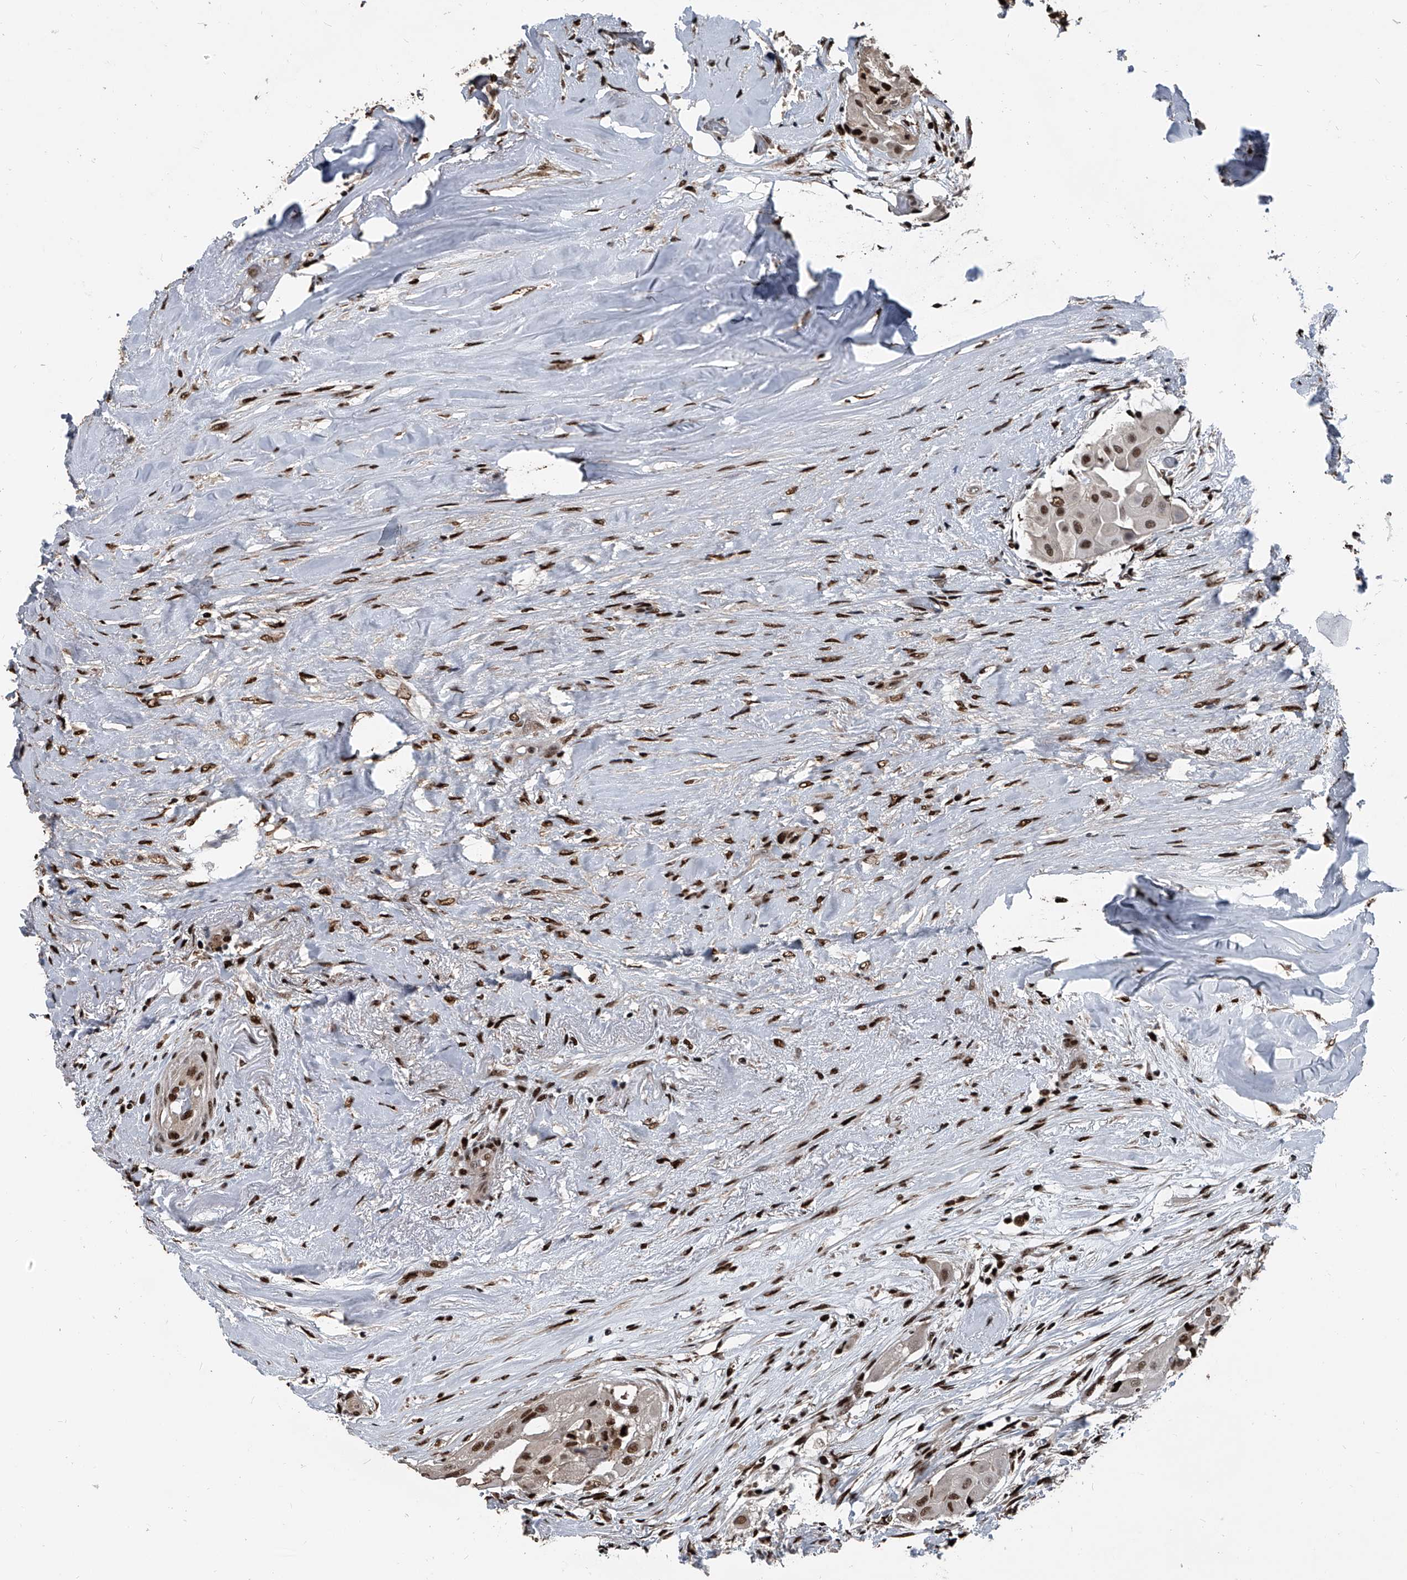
{"staining": {"intensity": "strong", "quantity": ">75%", "location": "nuclear"}, "tissue": "thyroid cancer", "cell_type": "Tumor cells", "image_type": "cancer", "snomed": [{"axis": "morphology", "description": "Papillary adenocarcinoma, NOS"}, {"axis": "topography", "description": "Thyroid gland"}], "caption": "Thyroid cancer stained with immunohistochemistry exhibits strong nuclear positivity in about >75% of tumor cells.", "gene": "FKBP5", "patient": {"sex": "female", "age": 59}}